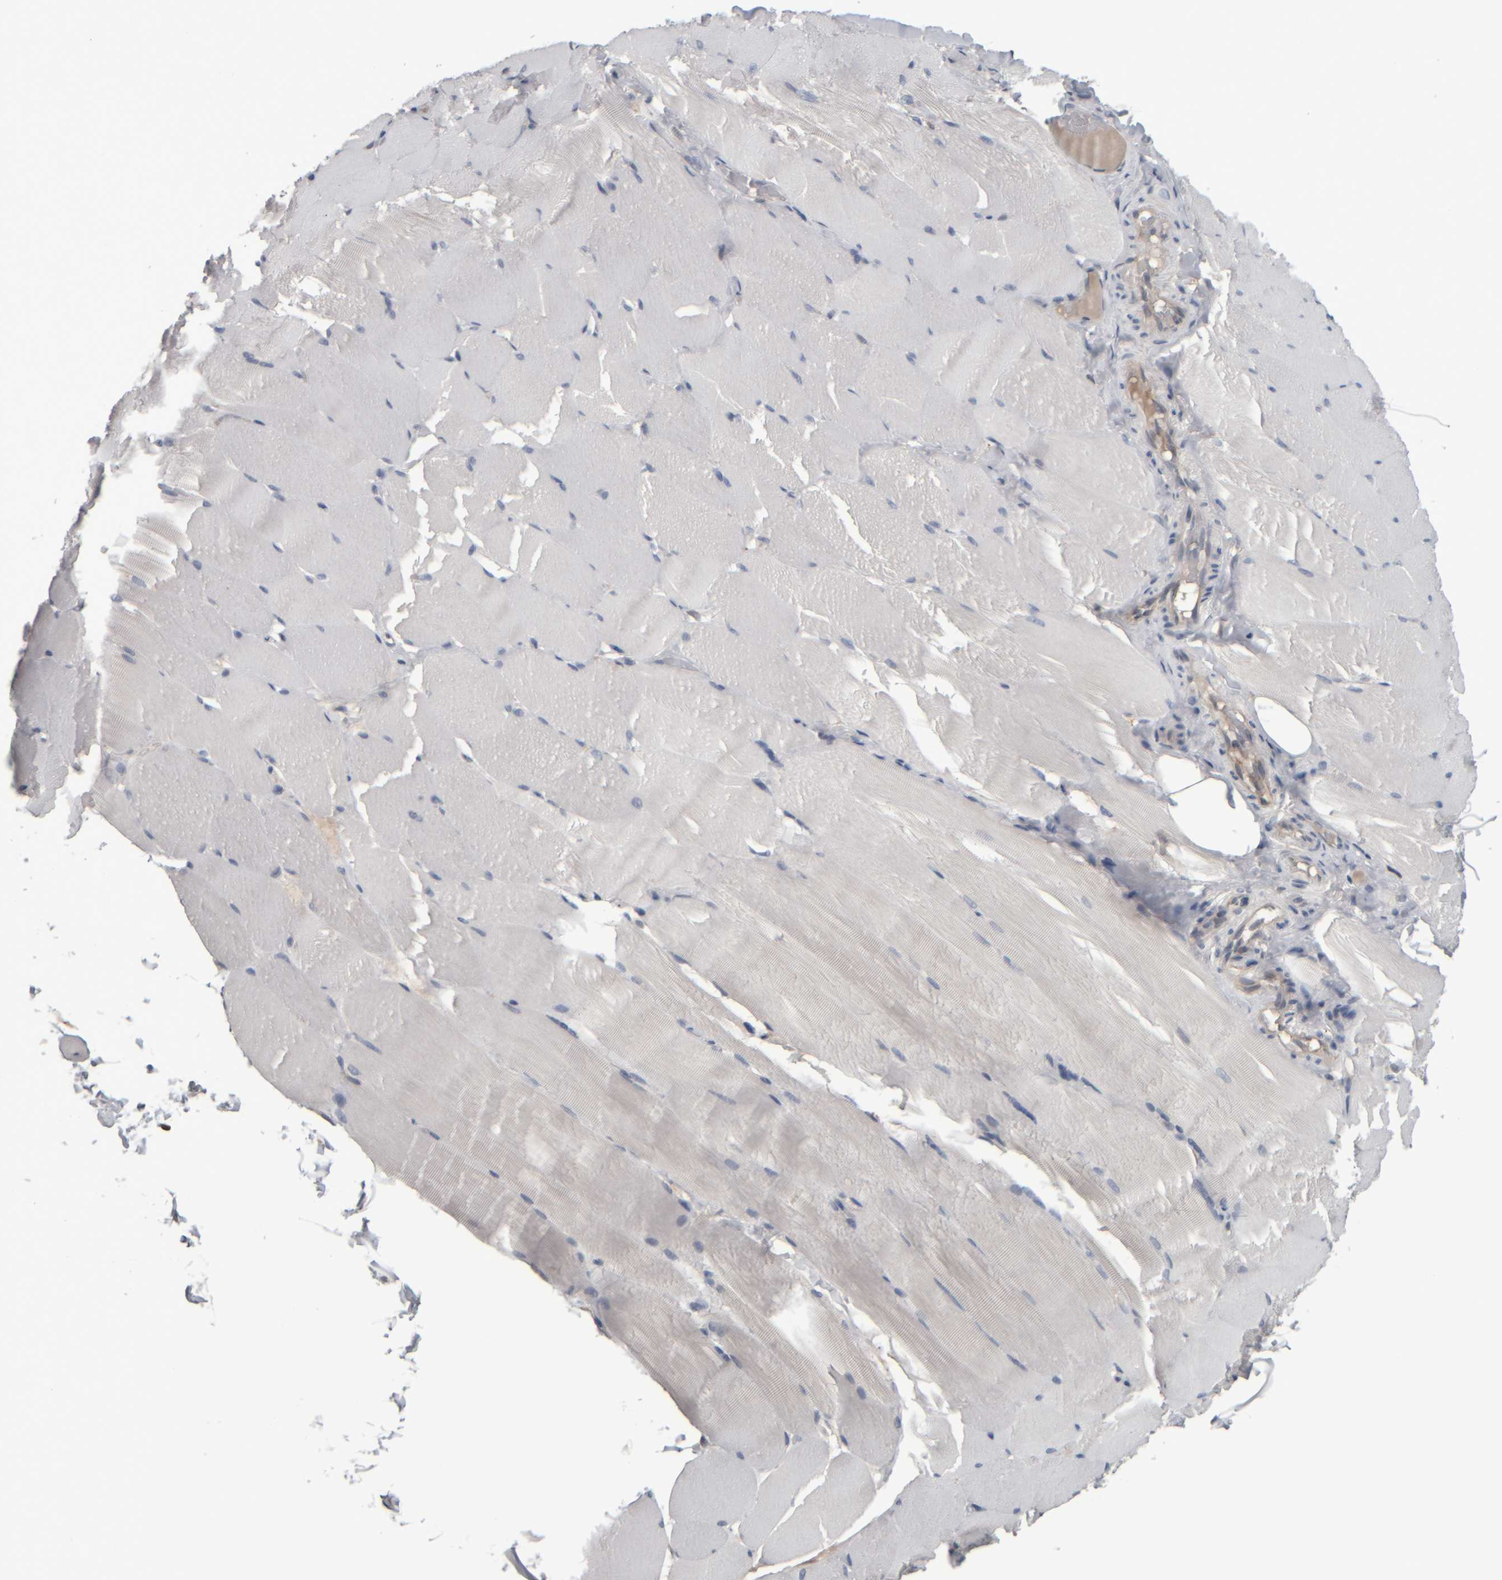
{"staining": {"intensity": "negative", "quantity": "none", "location": "none"}, "tissue": "skeletal muscle", "cell_type": "Myocytes", "image_type": "normal", "snomed": [{"axis": "morphology", "description": "Normal tissue, NOS"}, {"axis": "topography", "description": "Skin"}, {"axis": "topography", "description": "Skeletal muscle"}], "caption": "DAB immunohistochemical staining of benign human skeletal muscle demonstrates no significant expression in myocytes.", "gene": "COL14A1", "patient": {"sex": "male", "age": 83}}